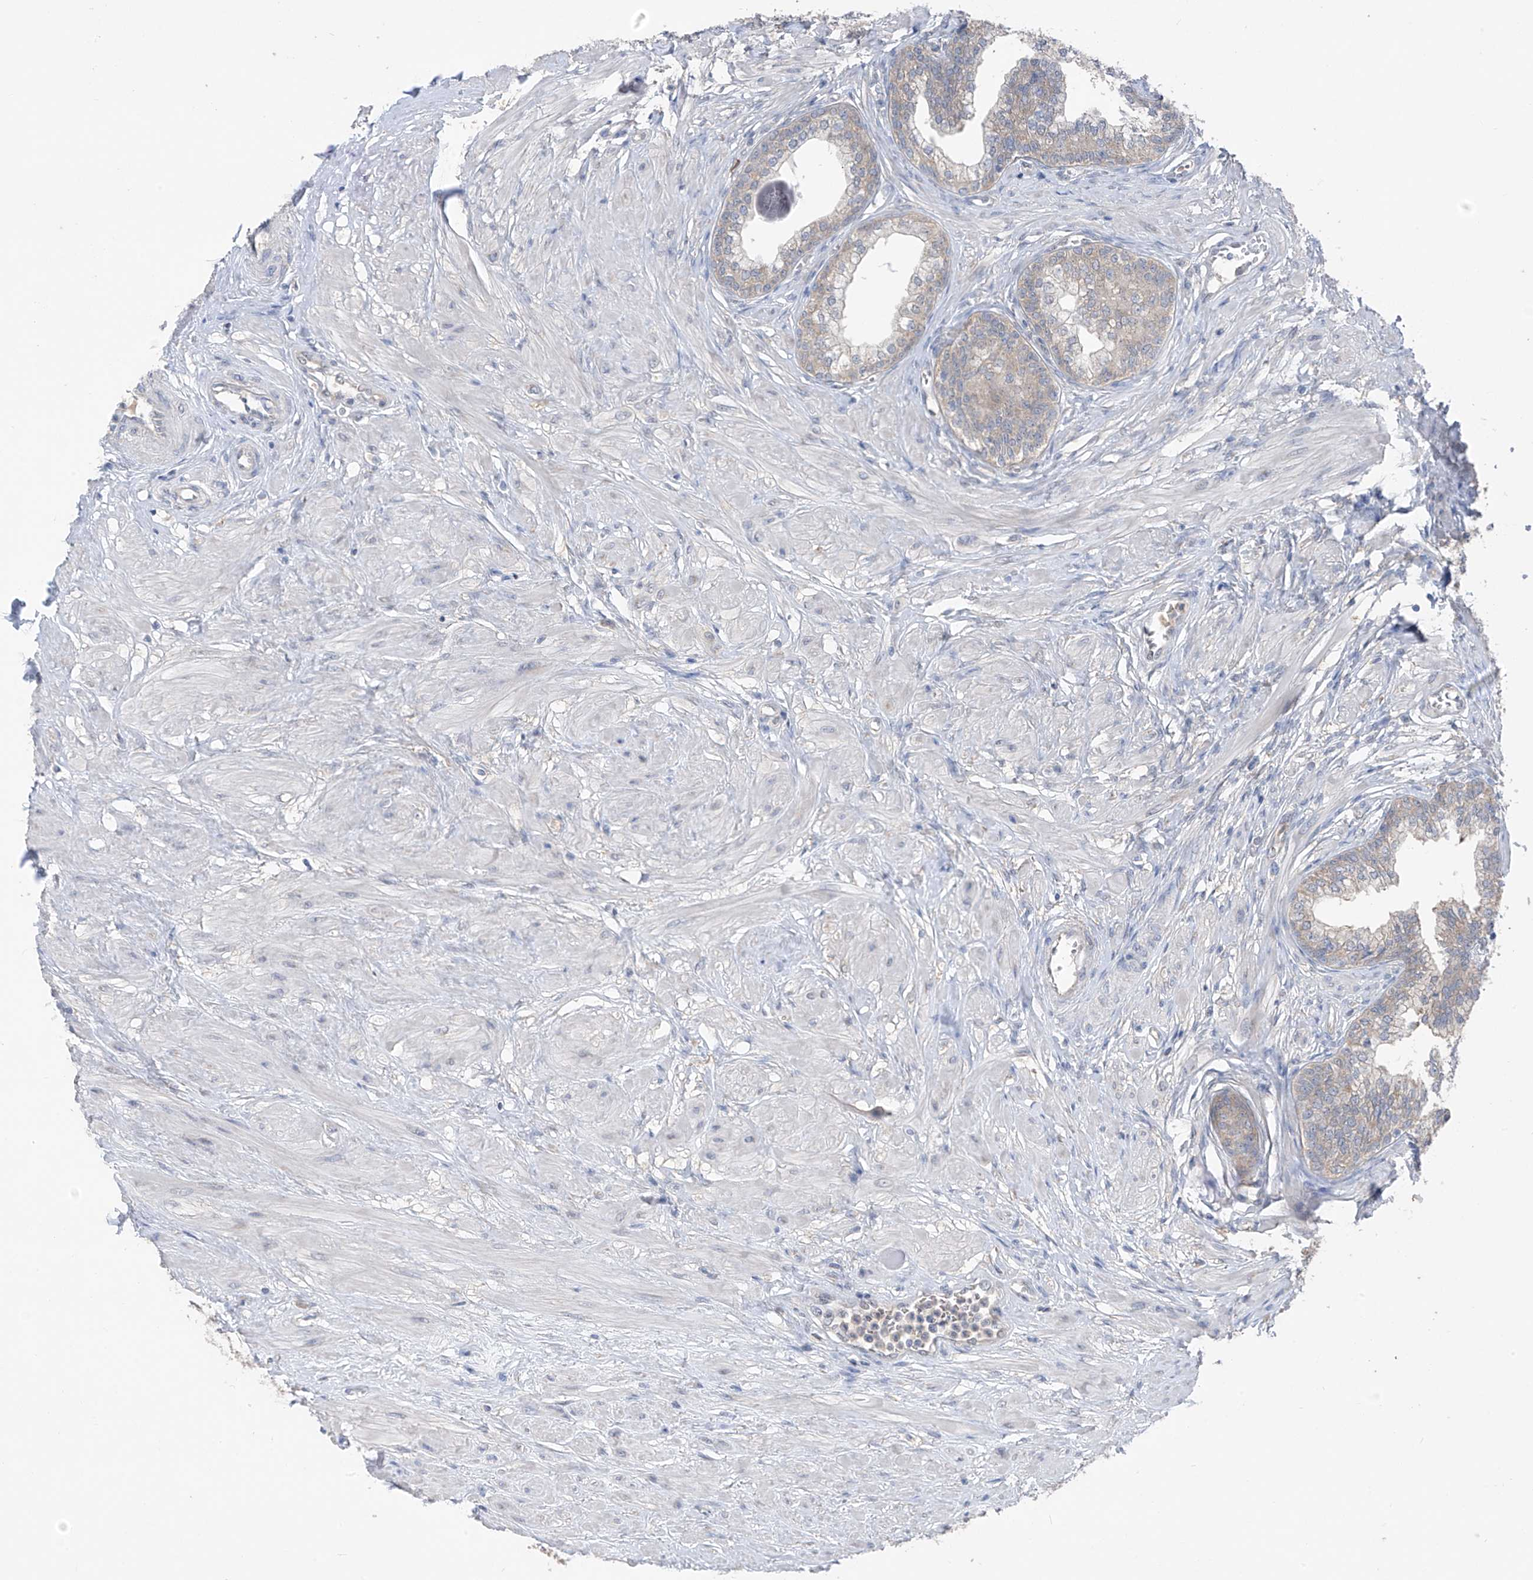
{"staining": {"intensity": "weak", "quantity": "25%-75%", "location": "cytoplasmic/membranous"}, "tissue": "prostate", "cell_type": "Glandular cells", "image_type": "normal", "snomed": [{"axis": "morphology", "description": "Normal tissue, NOS"}, {"axis": "morphology", "description": "Urothelial carcinoma, Low grade"}, {"axis": "topography", "description": "Urinary bladder"}, {"axis": "topography", "description": "Prostate"}], "caption": "Weak cytoplasmic/membranous protein staining is seen in approximately 25%-75% of glandular cells in prostate.", "gene": "RPL4", "patient": {"sex": "male", "age": 60}}